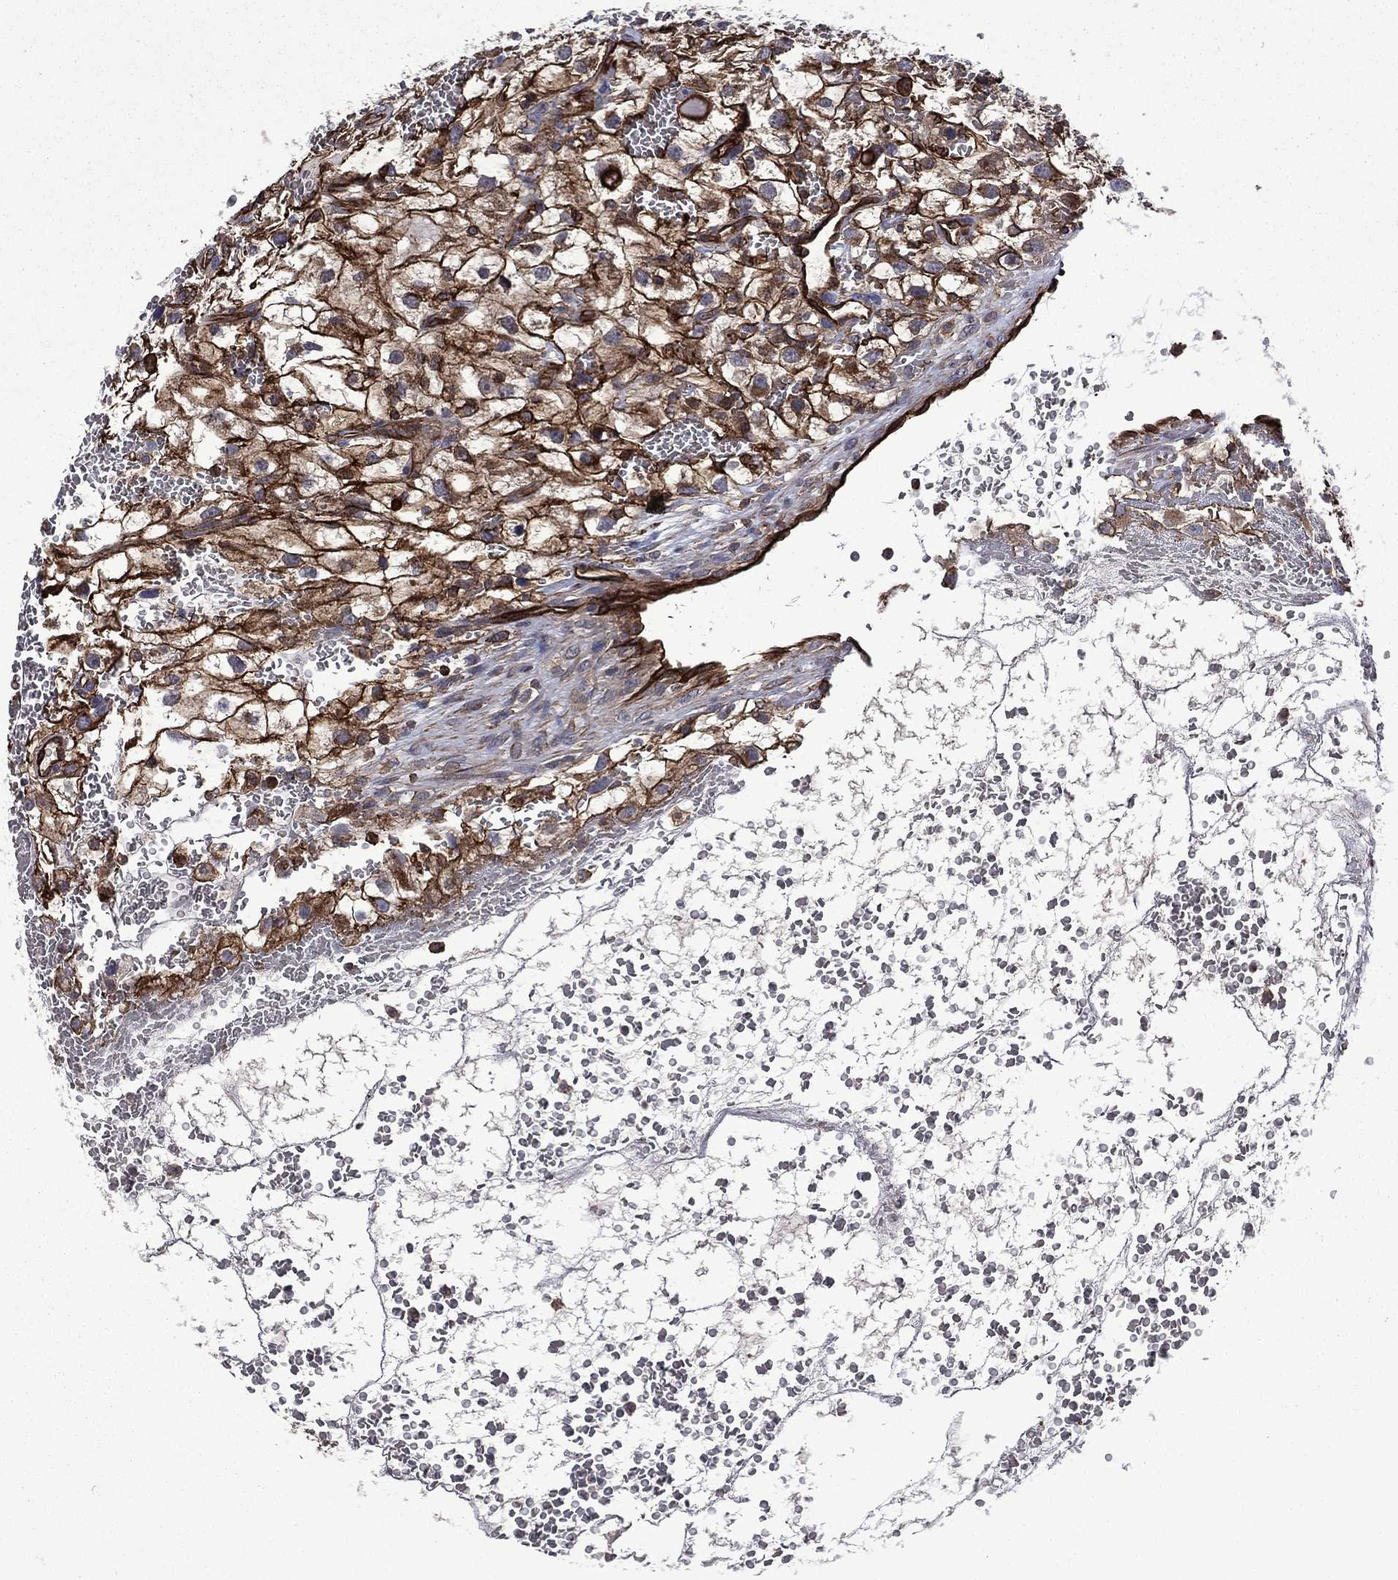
{"staining": {"intensity": "strong", "quantity": ">75%", "location": "cytoplasmic/membranous"}, "tissue": "renal cancer", "cell_type": "Tumor cells", "image_type": "cancer", "snomed": [{"axis": "morphology", "description": "Adenocarcinoma, NOS"}, {"axis": "topography", "description": "Kidney"}], "caption": "The photomicrograph exhibits staining of renal cancer, revealing strong cytoplasmic/membranous protein staining (brown color) within tumor cells.", "gene": "PLPP3", "patient": {"sex": "male", "age": 59}}